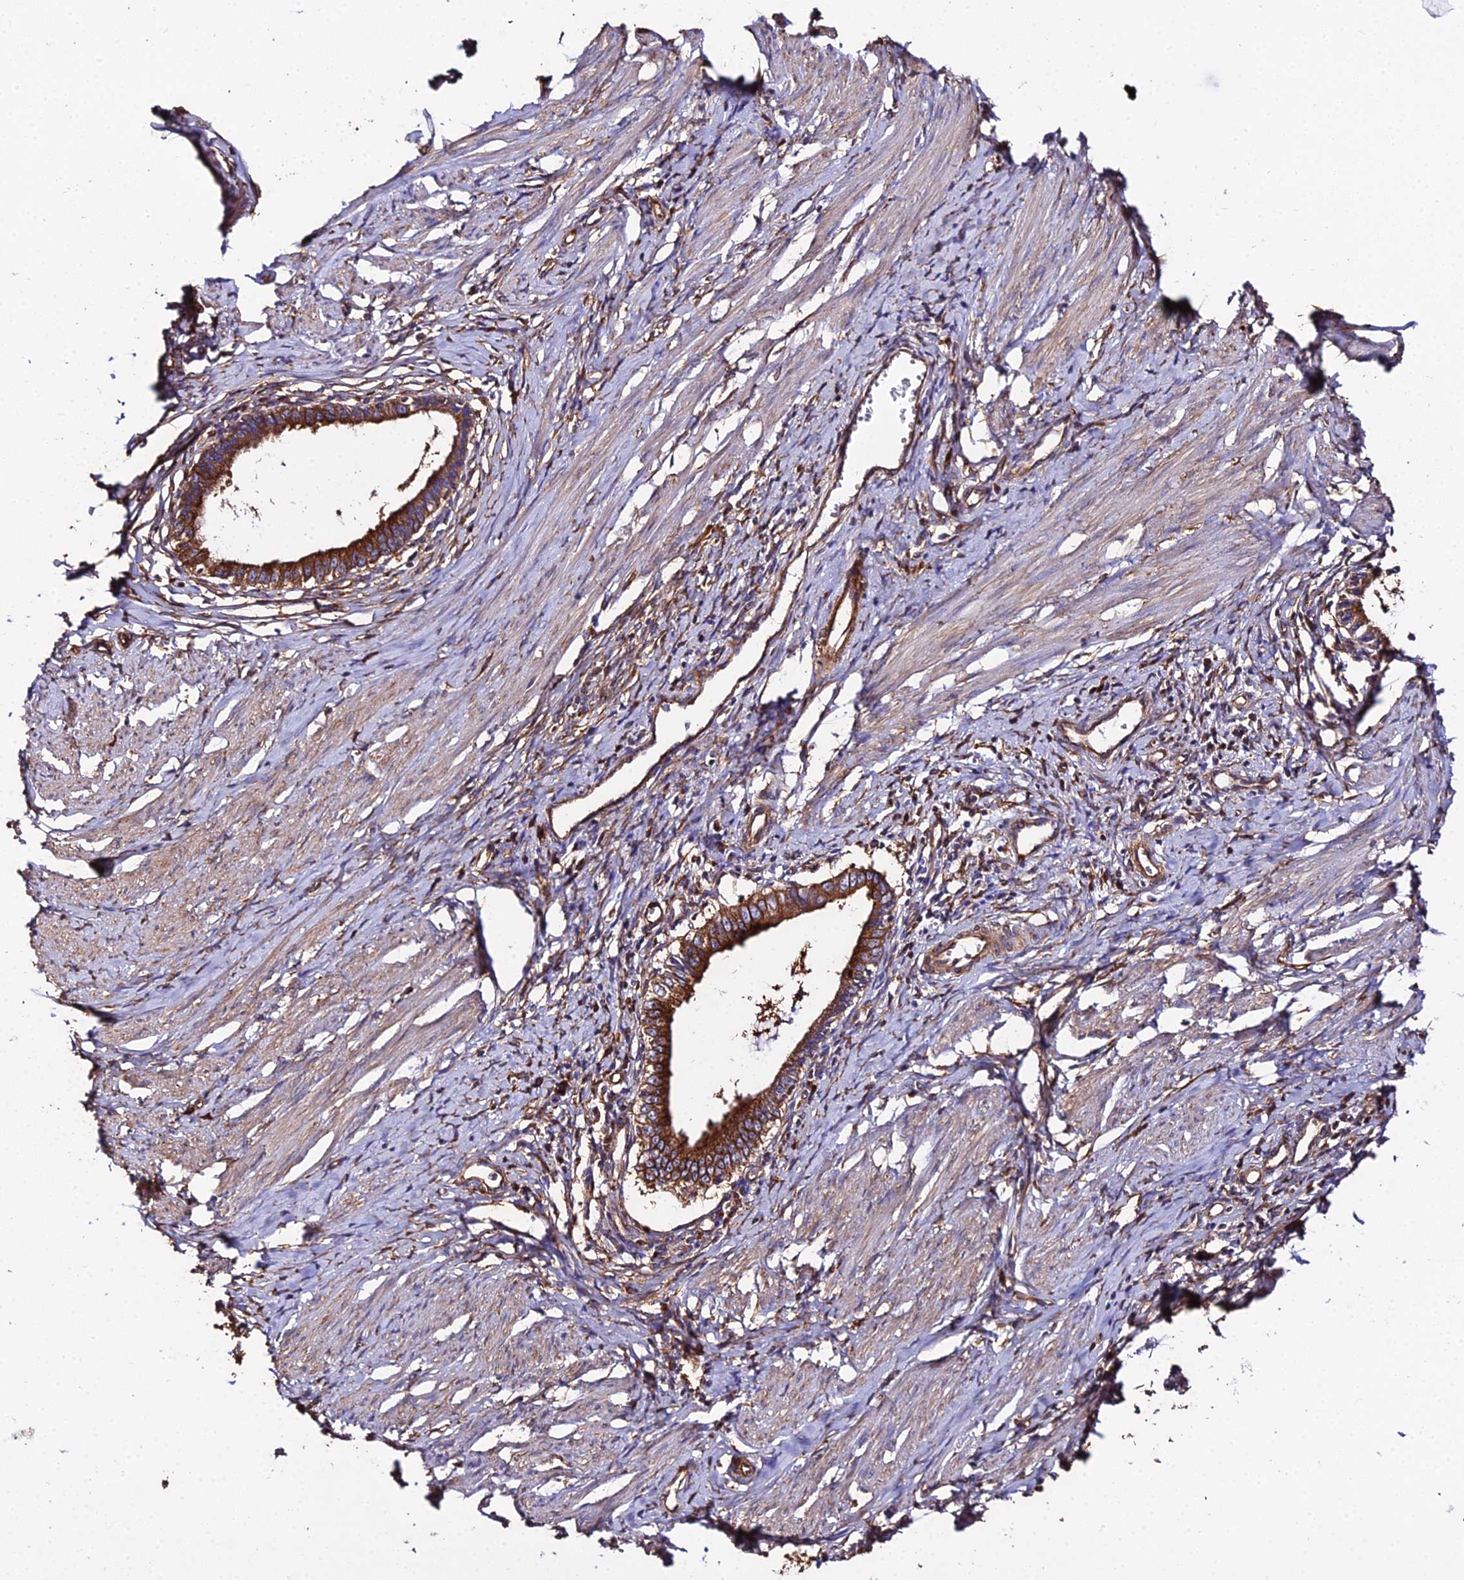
{"staining": {"intensity": "strong", "quantity": ">75%", "location": "cytoplasmic/membranous"}, "tissue": "cervical cancer", "cell_type": "Tumor cells", "image_type": "cancer", "snomed": [{"axis": "morphology", "description": "Adenocarcinoma, NOS"}, {"axis": "topography", "description": "Cervix"}], "caption": "This is an image of immunohistochemistry staining of cervical cancer (adenocarcinoma), which shows strong staining in the cytoplasmic/membranous of tumor cells.", "gene": "TUBA3D", "patient": {"sex": "female", "age": 36}}